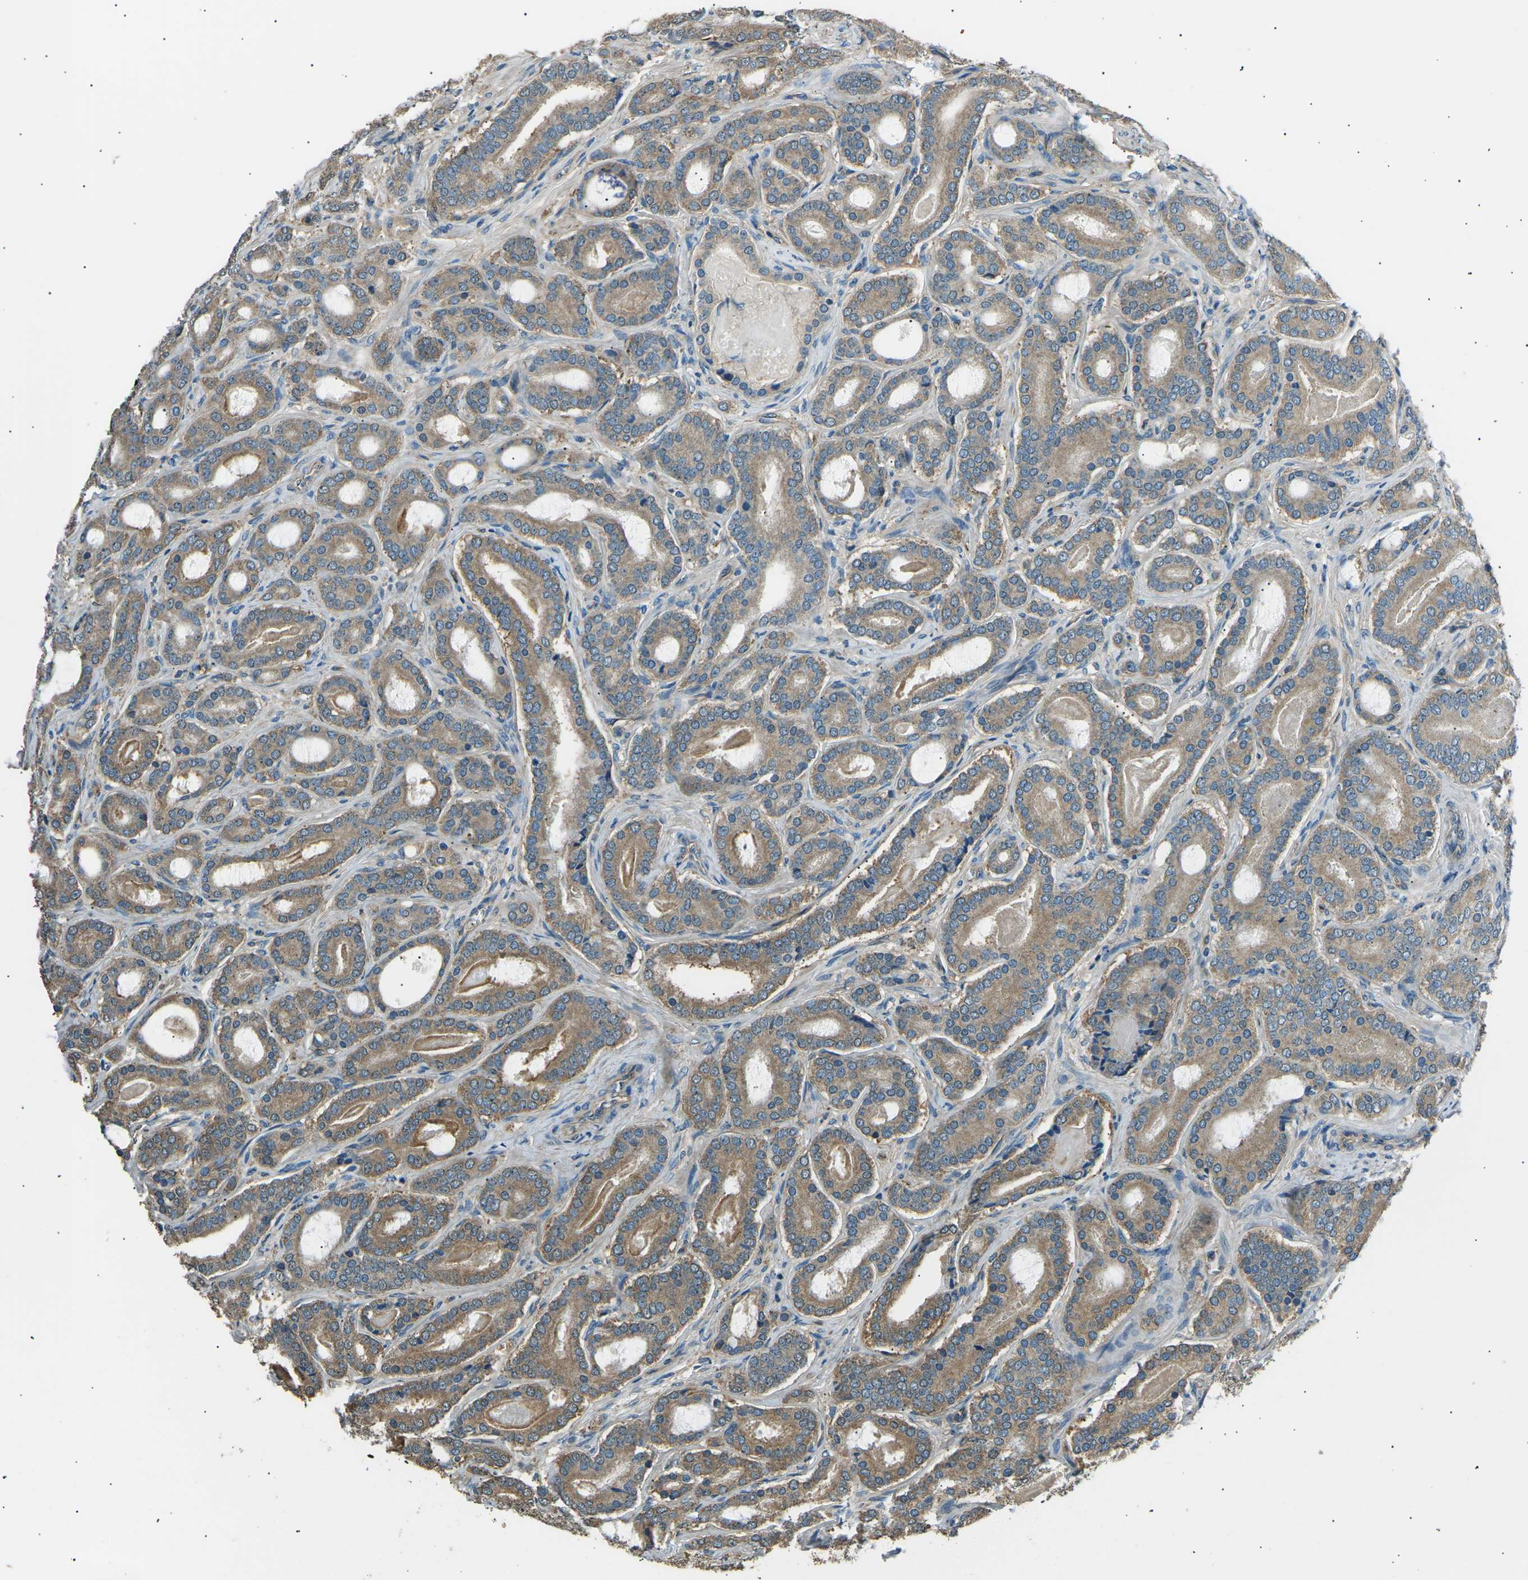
{"staining": {"intensity": "moderate", "quantity": ">75%", "location": "cytoplasmic/membranous"}, "tissue": "prostate cancer", "cell_type": "Tumor cells", "image_type": "cancer", "snomed": [{"axis": "morphology", "description": "Adenocarcinoma, High grade"}, {"axis": "topography", "description": "Prostate"}], "caption": "Tumor cells show medium levels of moderate cytoplasmic/membranous expression in about >75% of cells in human adenocarcinoma (high-grade) (prostate). The staining is performed using DAB (3,3'-diaminobenzidine) brown chromogen to label protein expression. The nuclei are counter-stained blue using hematoxylin.", "gene": "SLK", "patient": {"sex": "male", "age": 60}}